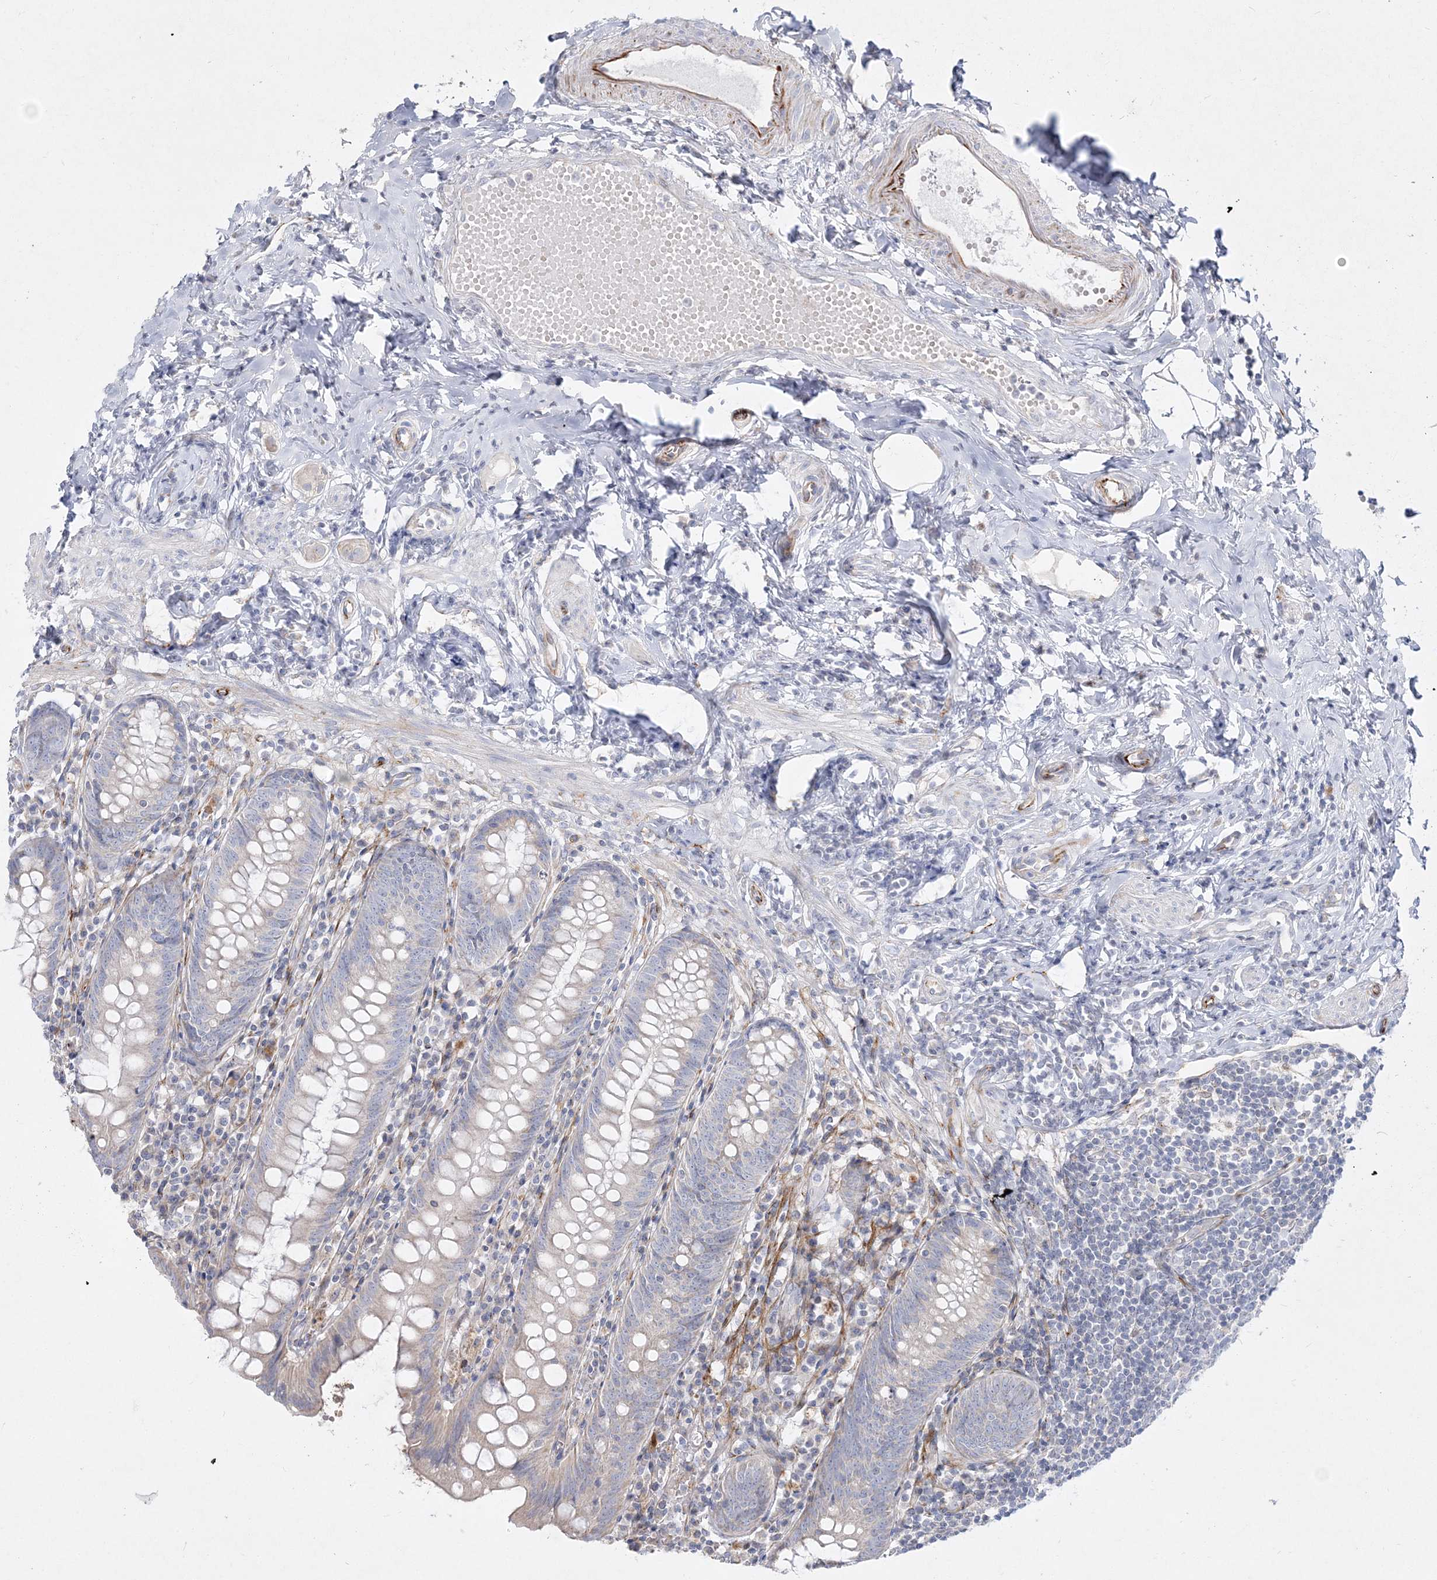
{"staining": {"intensity": "negative", "quantity": "none", "location": "none"}, "tissue": "appendix", "cell_type": "Glandular cells", "image_type": "normal", "snomed": [{"axis": "morphology", "description": "Normal tissue, NOS"}, {"axis": "topography", "description": "Appendix"}], "caption": "Protein analysis of normal appendix shows no significant staining in glandular cells.", "gene": "GPAT2", "patient": {"sex": "female", "age": 54}}